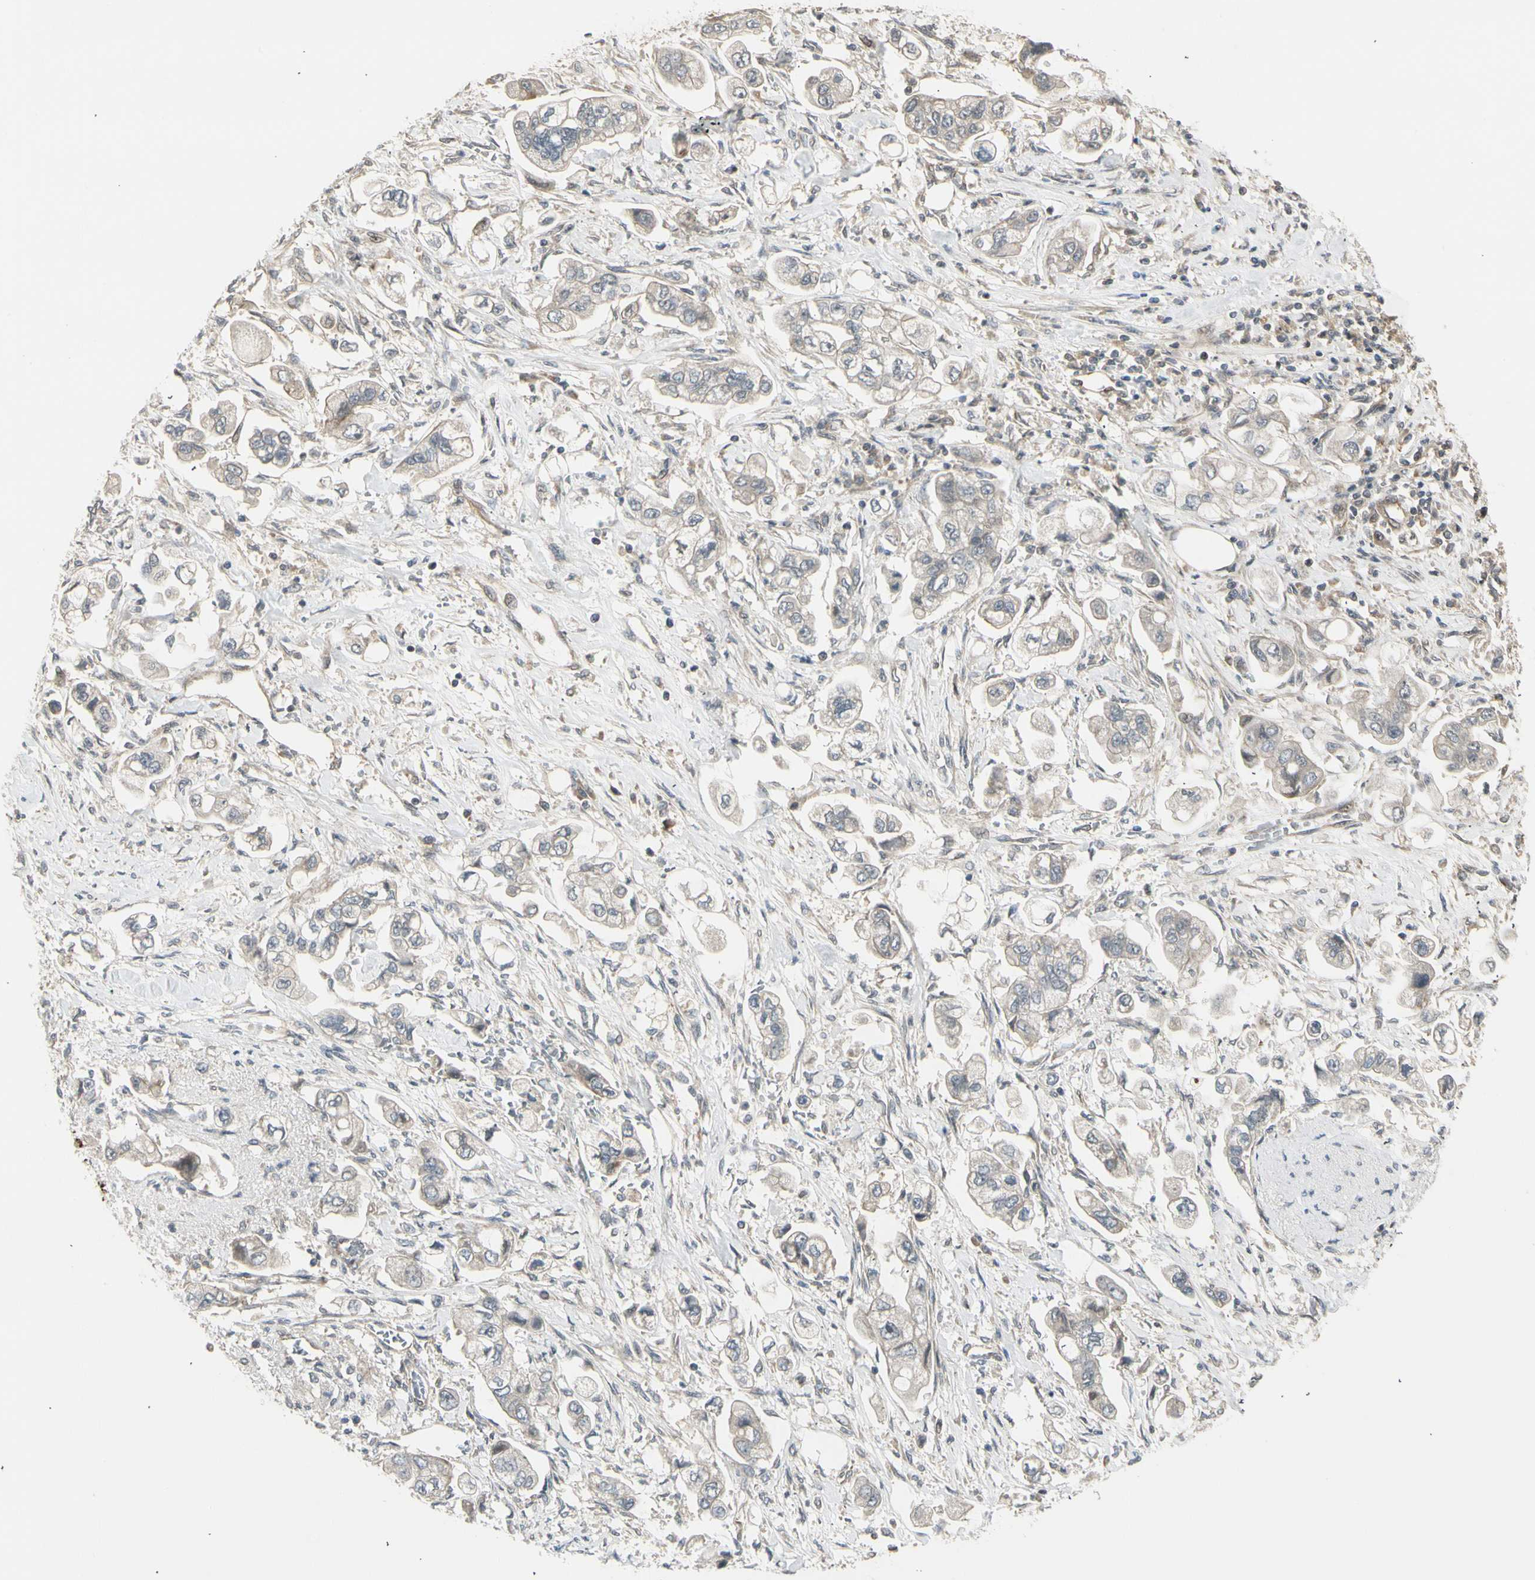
{"staining": {"intensity": "weak", "quantity": "<25%", "location": "cytoplasmic/membranous"}, "tissue": "stomach cancer", "cell_type": "Tumor cells", "image_type": "cancer", "snomed": [{"axis": "morphology", "description": "Adenocarcinoma, NOS"}, {"axis": "topography", "description": "Stomach"}], "caption": "Tumor cells are negative for protein expression in human stomach adenocarcinoma.", "gene": "SVBP", "patient": {"sex": "male", "age": 62}}